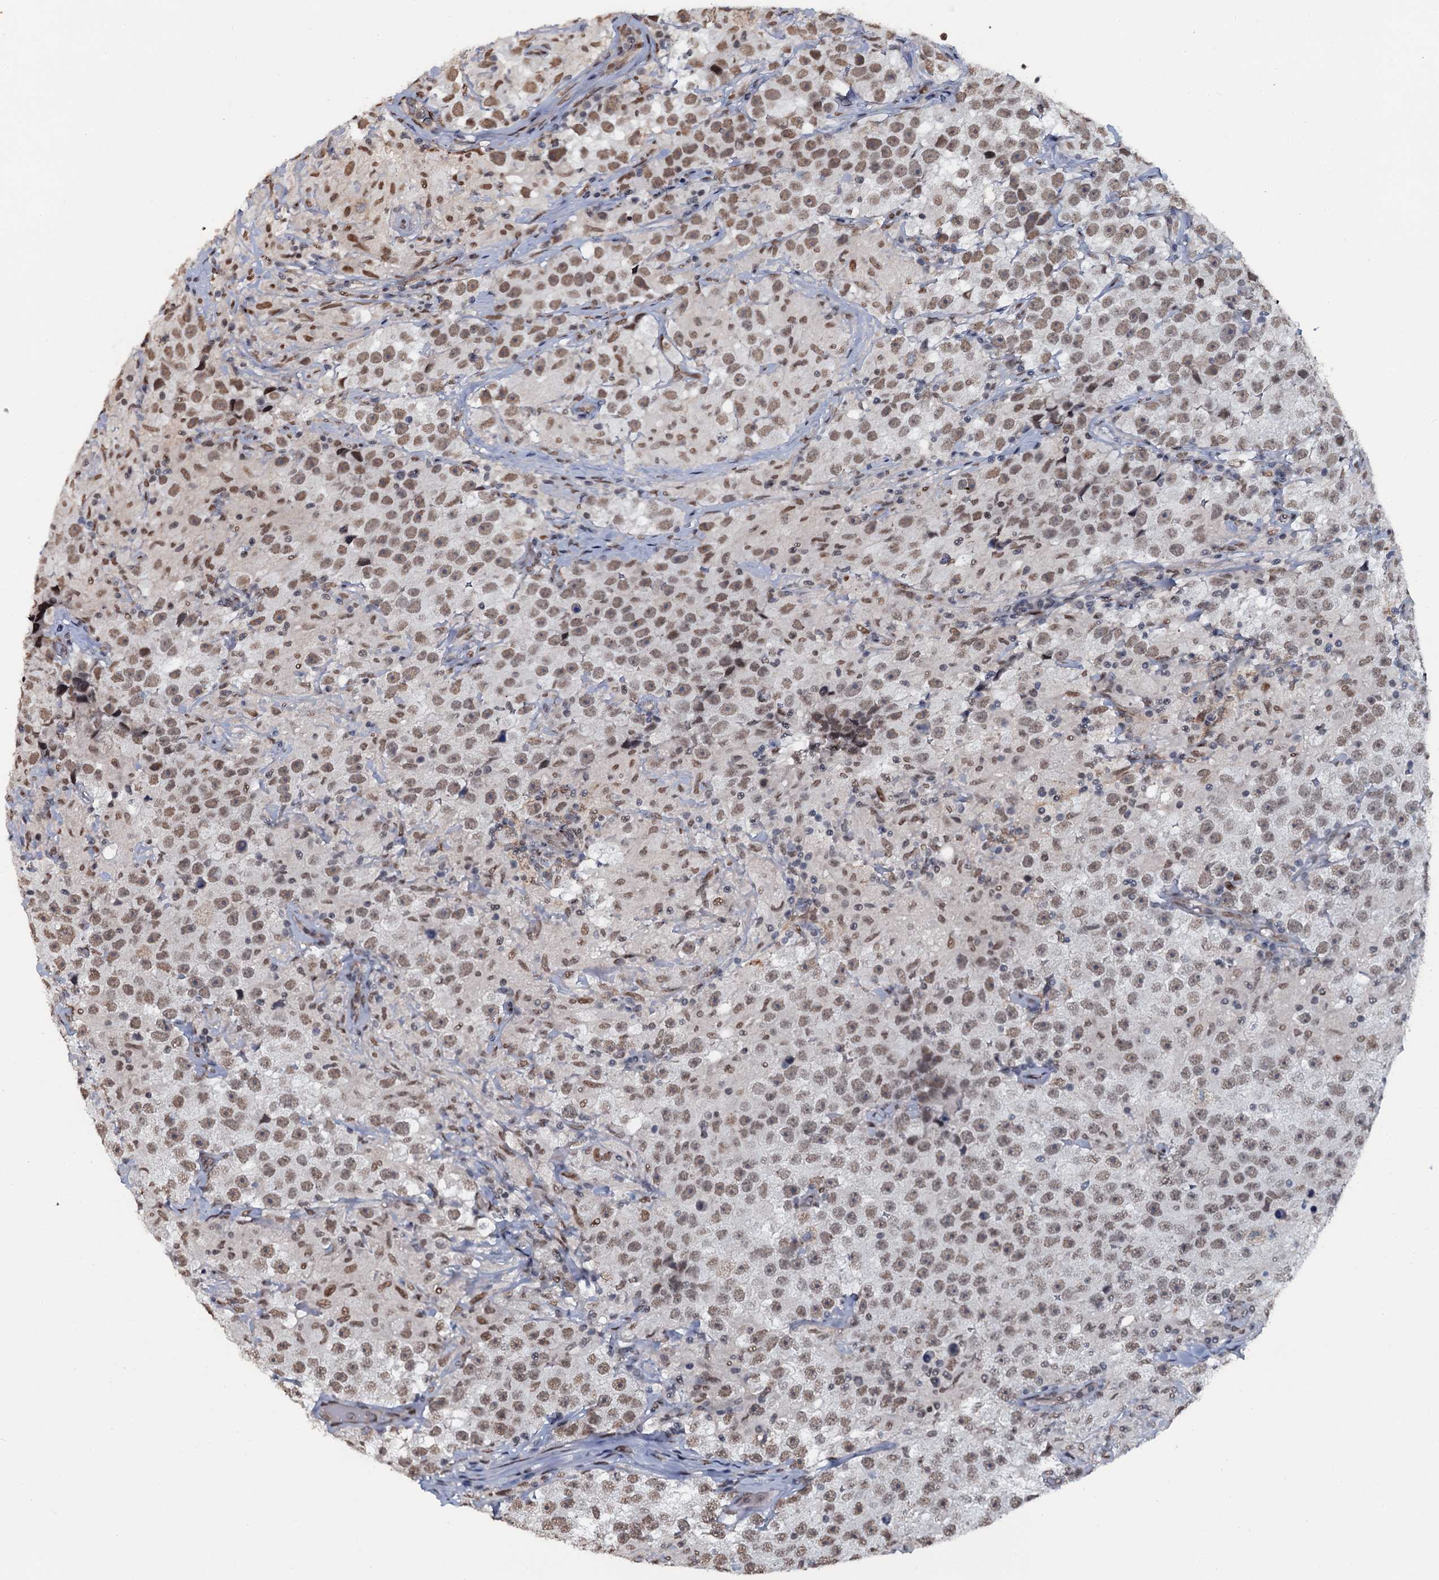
{"staining": {"intensity": "moderate", "quantity": ">75%", "location": "nuclear"}, "tissue": "testis cancer", "cell_type": "Tumor cells", "image_type": "cancer", "snomed": [{"axis": "morphology", "description": "Seminoma, NOS"}, {"axis": "topography", "description": "Testis"}], "caption": "Seminoma (testis) stained with DAB IHC exhibits medium levels of moderate nuclear staining in approximately >75% of tumor cells.", "gene": "SH2D4B", "patient": {"sex": "male", "age": 46}}